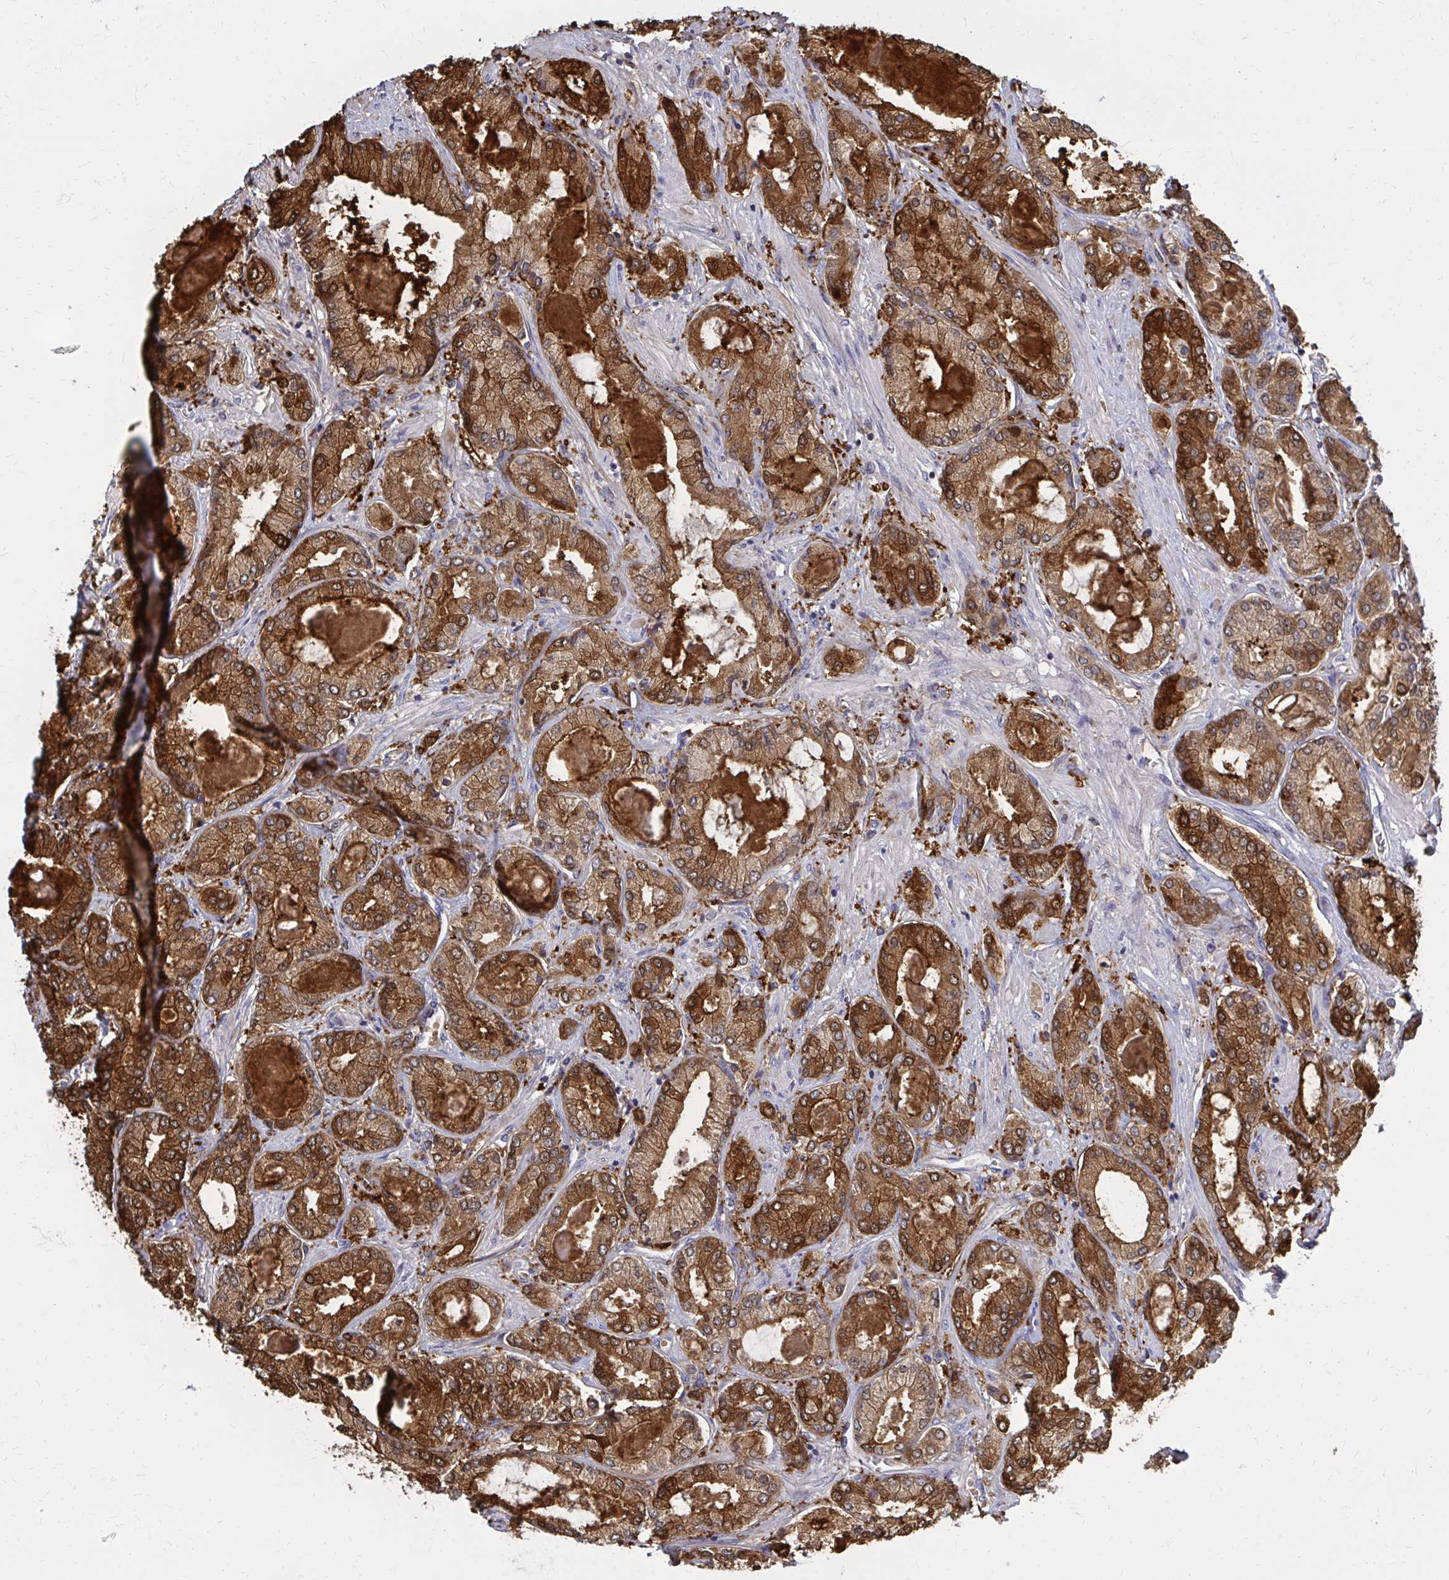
{"staining": {"intensity": "strong", "quantity": ">75%", "location": "cytoplasmic/membranous"}, "tissue": "prostate cancer", "cell_type": "Tumor cells", "image_type": "cancer", "snomed": [{"axis": "morphology", "description": "Adenocarcinoma, High grade"}, {"axis": "topography", "description": "Prostate"}], "caption": "Immunohistochemical staining of human prostate adenocarcinoma (high-grade) exhibits high levels of strong cytoplasmic/membranous staining in approximately >75% of tumor cells. (DAB = brown stain, brightfield microscopy at high magnification).", "gene": "DBI", "patient": {"sex": "male", "age": 68}}